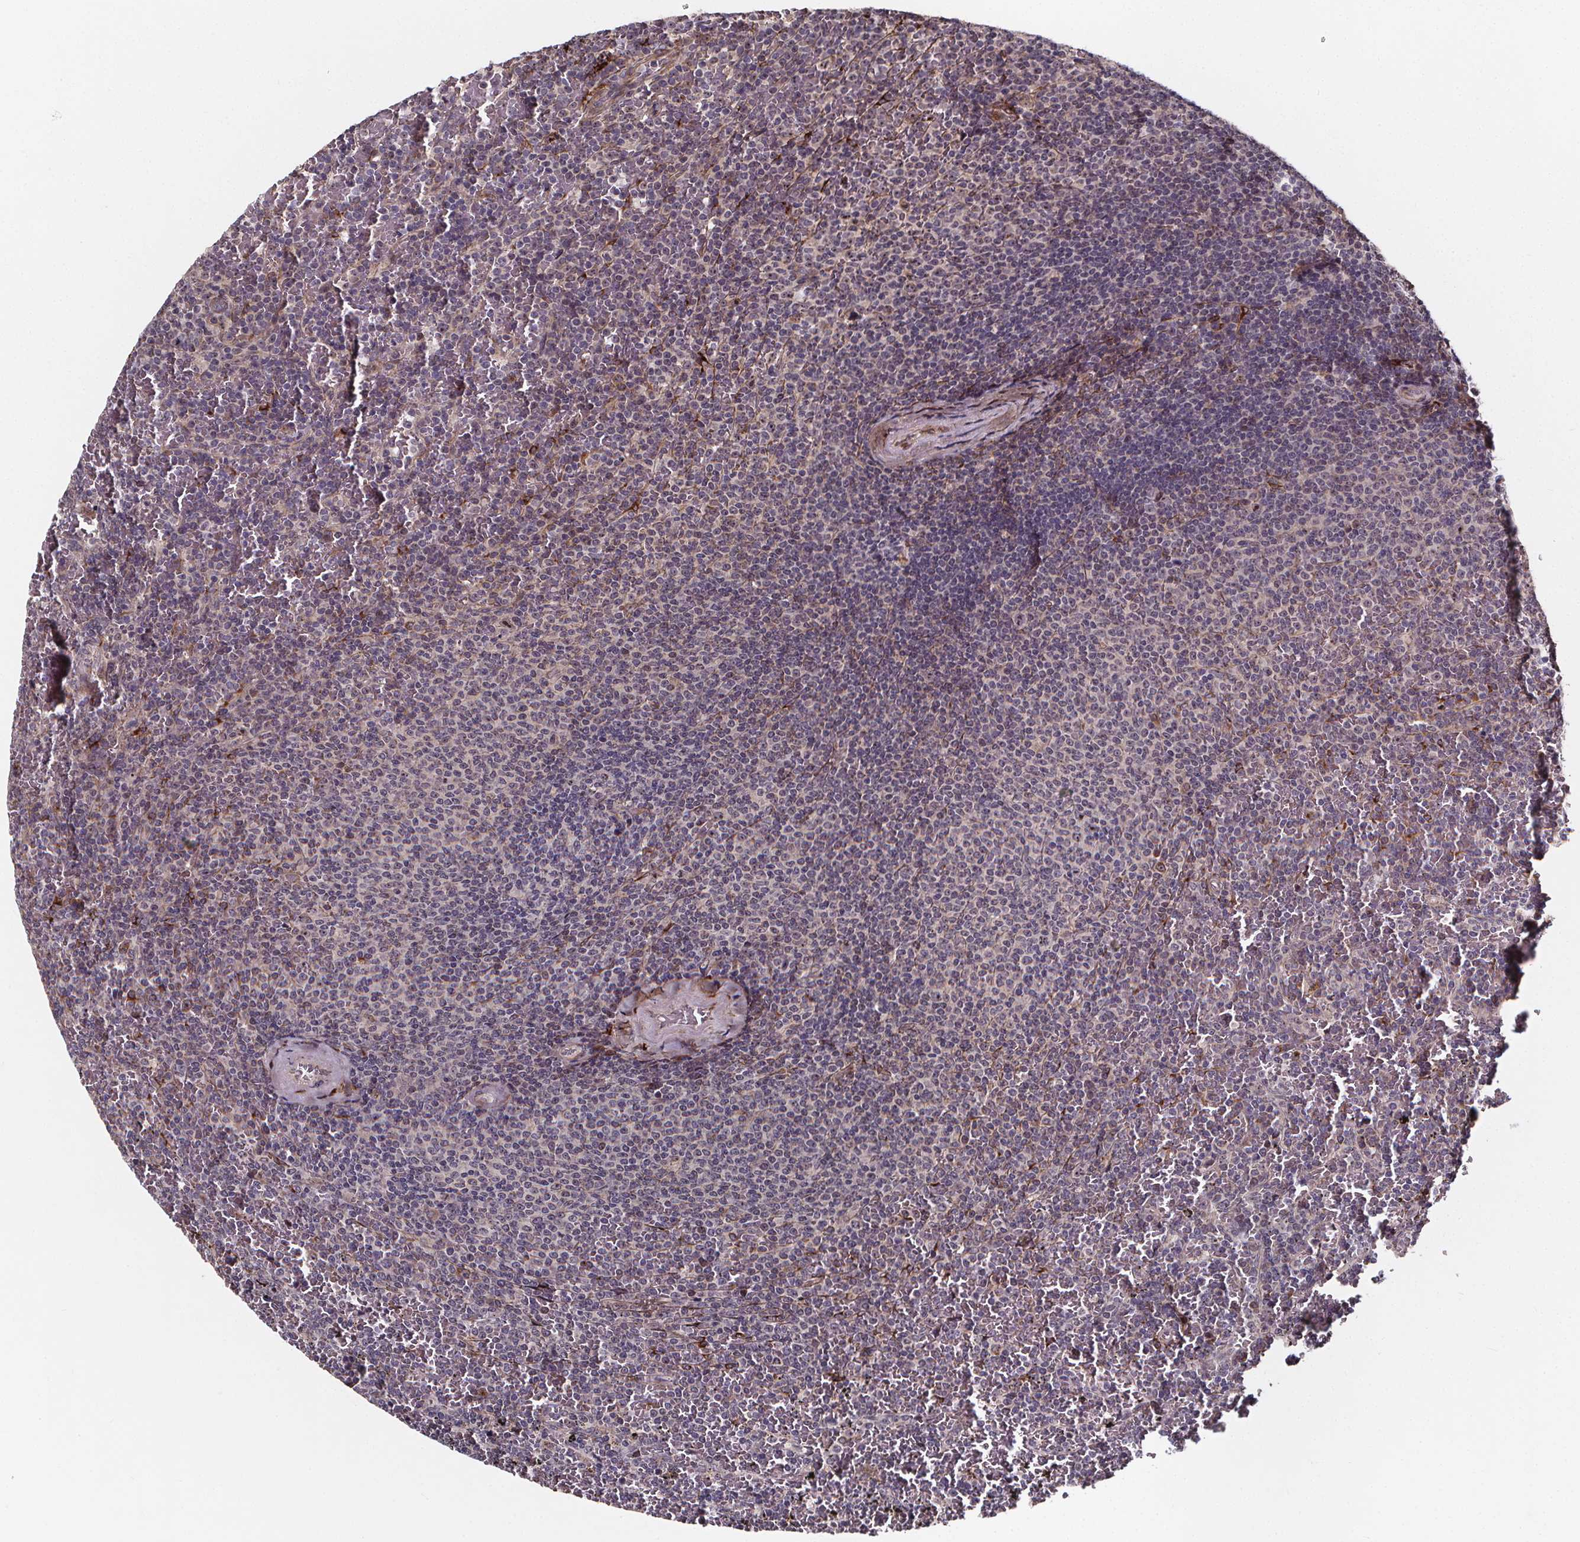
{"staining": {"intensity": "negative", "quantity": "none", "location": "none"}, "tissue": "lymphoma", "cell_type": "Tumor cells", "image_type": "cancer", "snomed": [{"axis": "morphology", "description": "Malignant lymphoma, non-Hodgkin's type, Low grade"}, {"axis": "topography", "description": "Spleen"}], "caption": "Tumor cells show no significant protein positivity in lymphoma.", "gene": "AEBP1", "patient": {"sex": "female", "age": 77}}